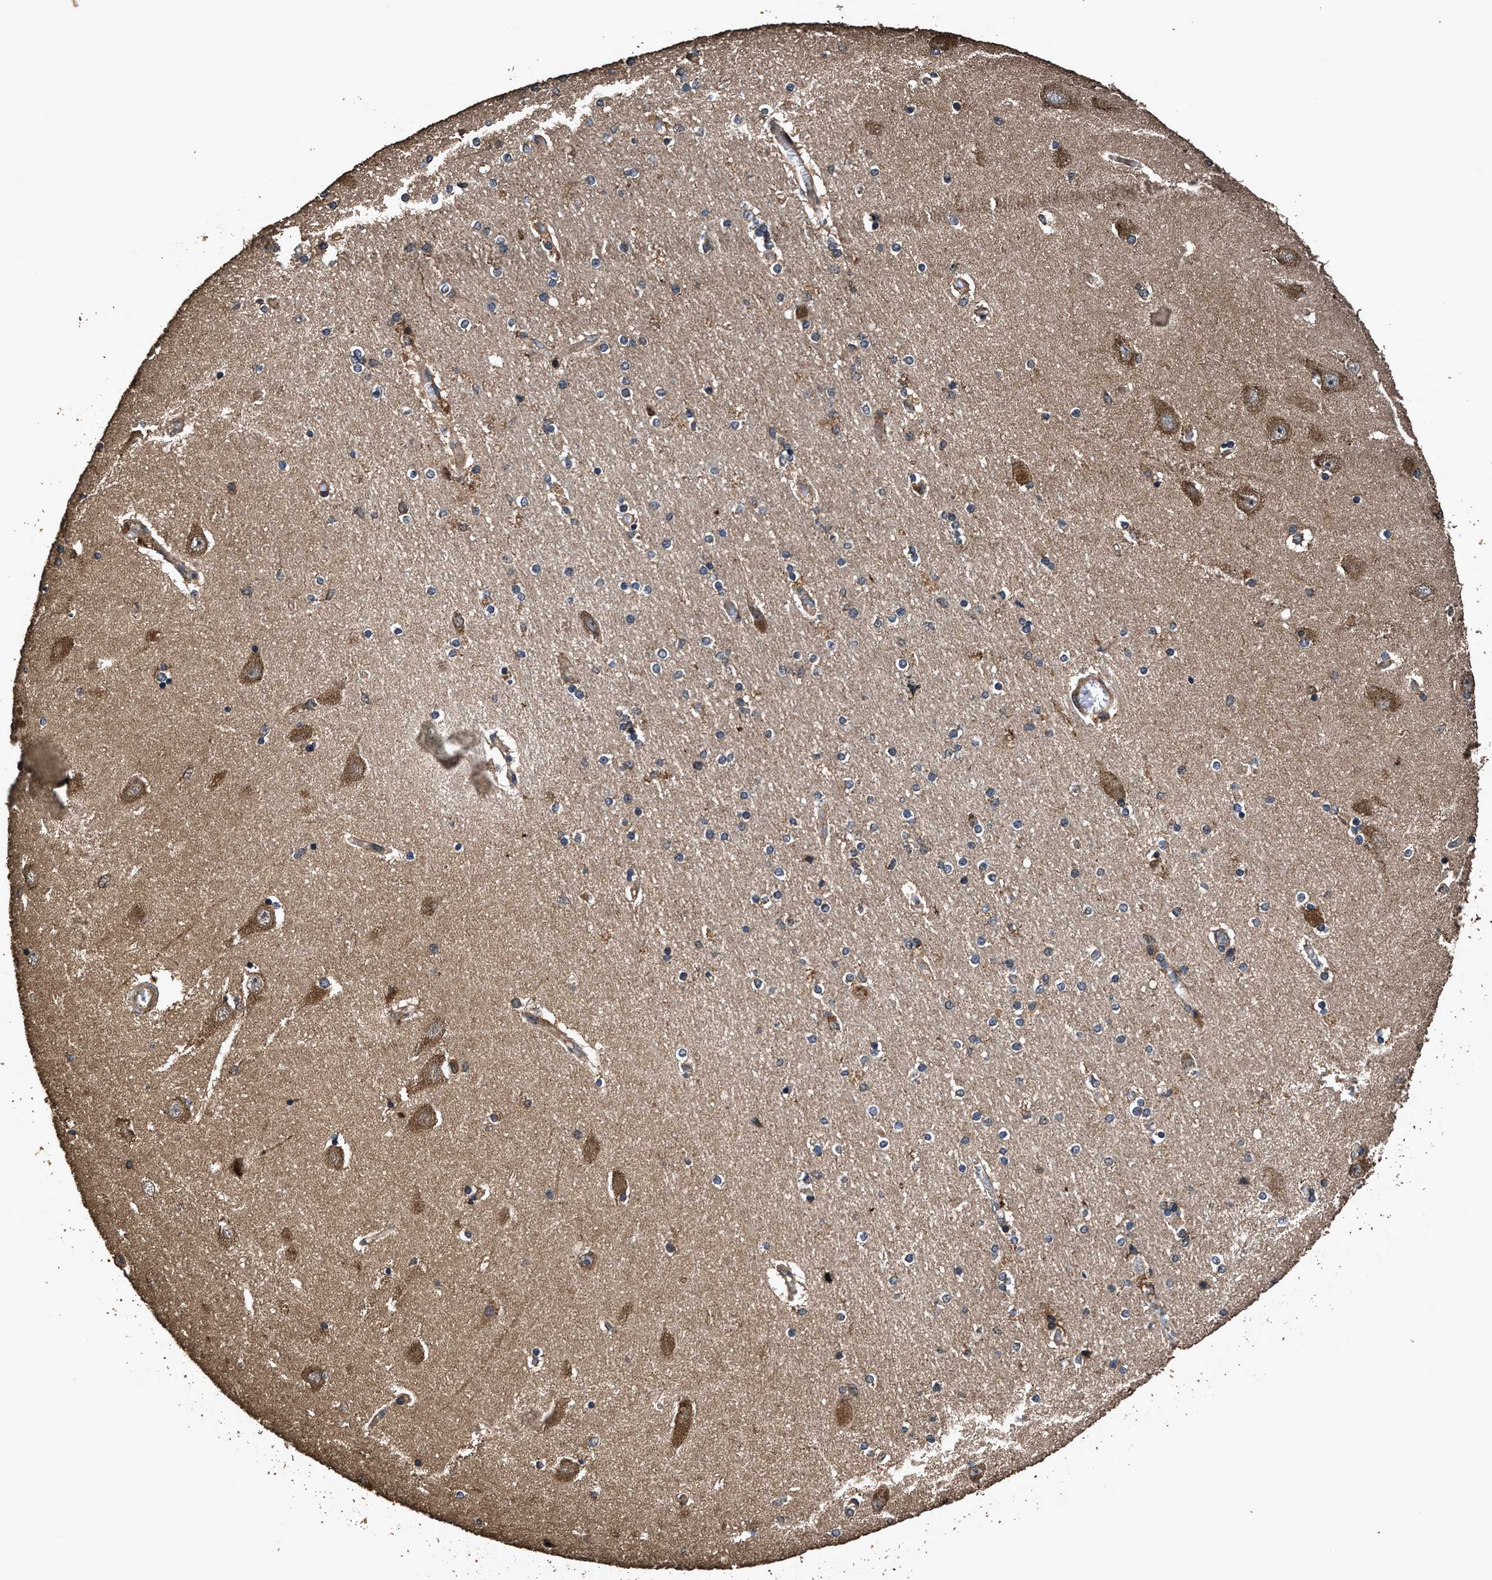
{"staining": {"intensity": "moderate", "quantity": "25%-75%", "location": "cytoplasmic/membranous"}, "tissue": "hippocampus", "cell_type": "Glial cells", "image_type": "normal", "snomed": [{"axis": "morphology", "description": "Normal tissue, NOS"}, {"axis": "topography", "description": "Hippocampus"}], "caption": "The photomicrograph demonstrates staining of unremarkable hippocampus, revealing moderate cytoplasmic/membranous protein staining (brown color) within glial cells. (DAB IHC with brightfield microscopy, high magnification).", "gene": "ZMYND19", "patient": {"sex": "female", "age": 54}}